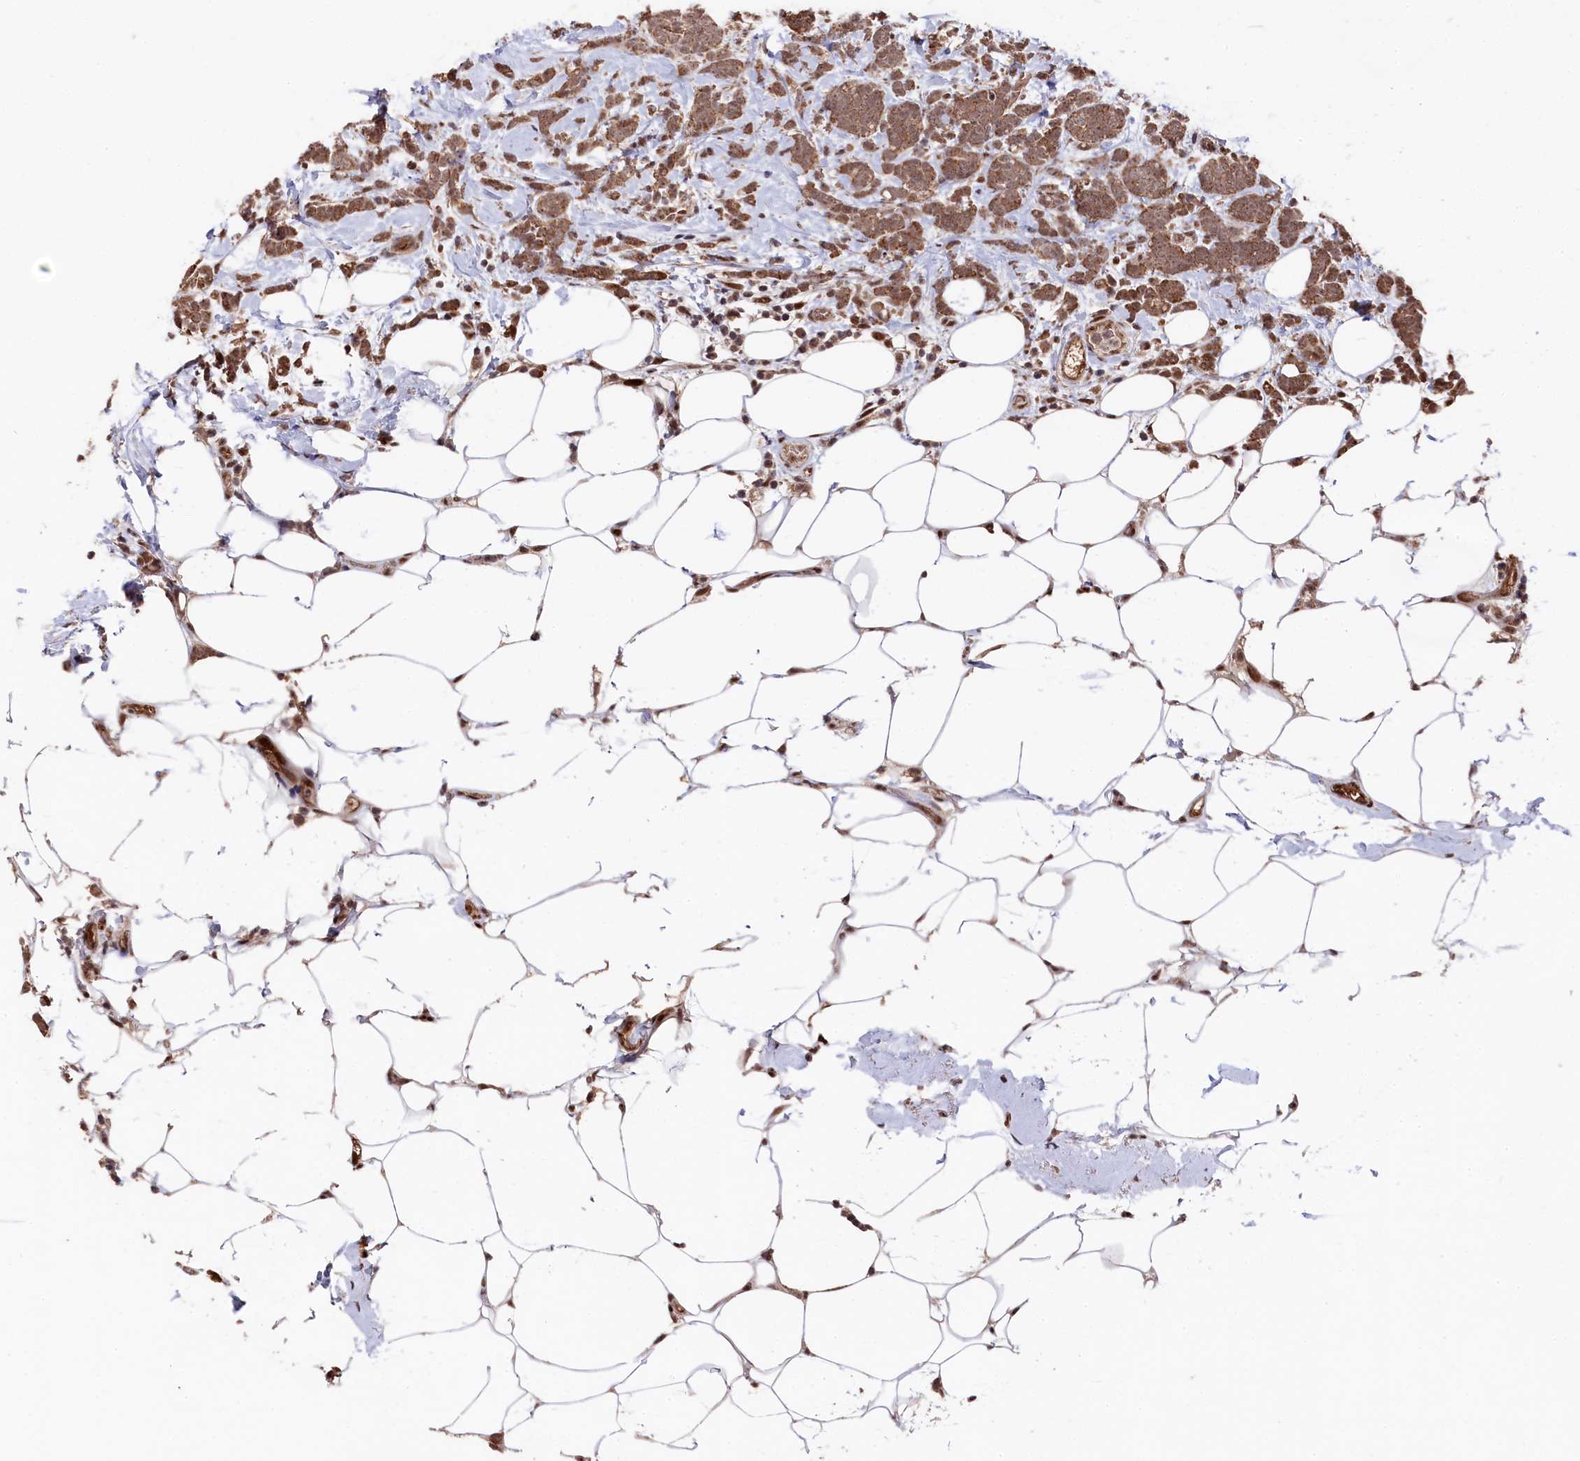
{"staining": {"intensity": "moderate", "quantity": ">75%", "location": "cytoplasmic/membranous"}, "tissue": "breast cancer", "cell_type": "Tumor cells", "image_type": "cancer", "snomed": [{"axis": "morphology", "description": "Lobular carcinoma"}, {"axis": "topography", "description": "Breast"}], "caption": "A medium amount of moderate cytoplasmic/membranous staining is identified in about >75% of tumor cells in breast cancer tissue.", "gene": "CLPX", "patient": {"sex": "female", "age": 58}}